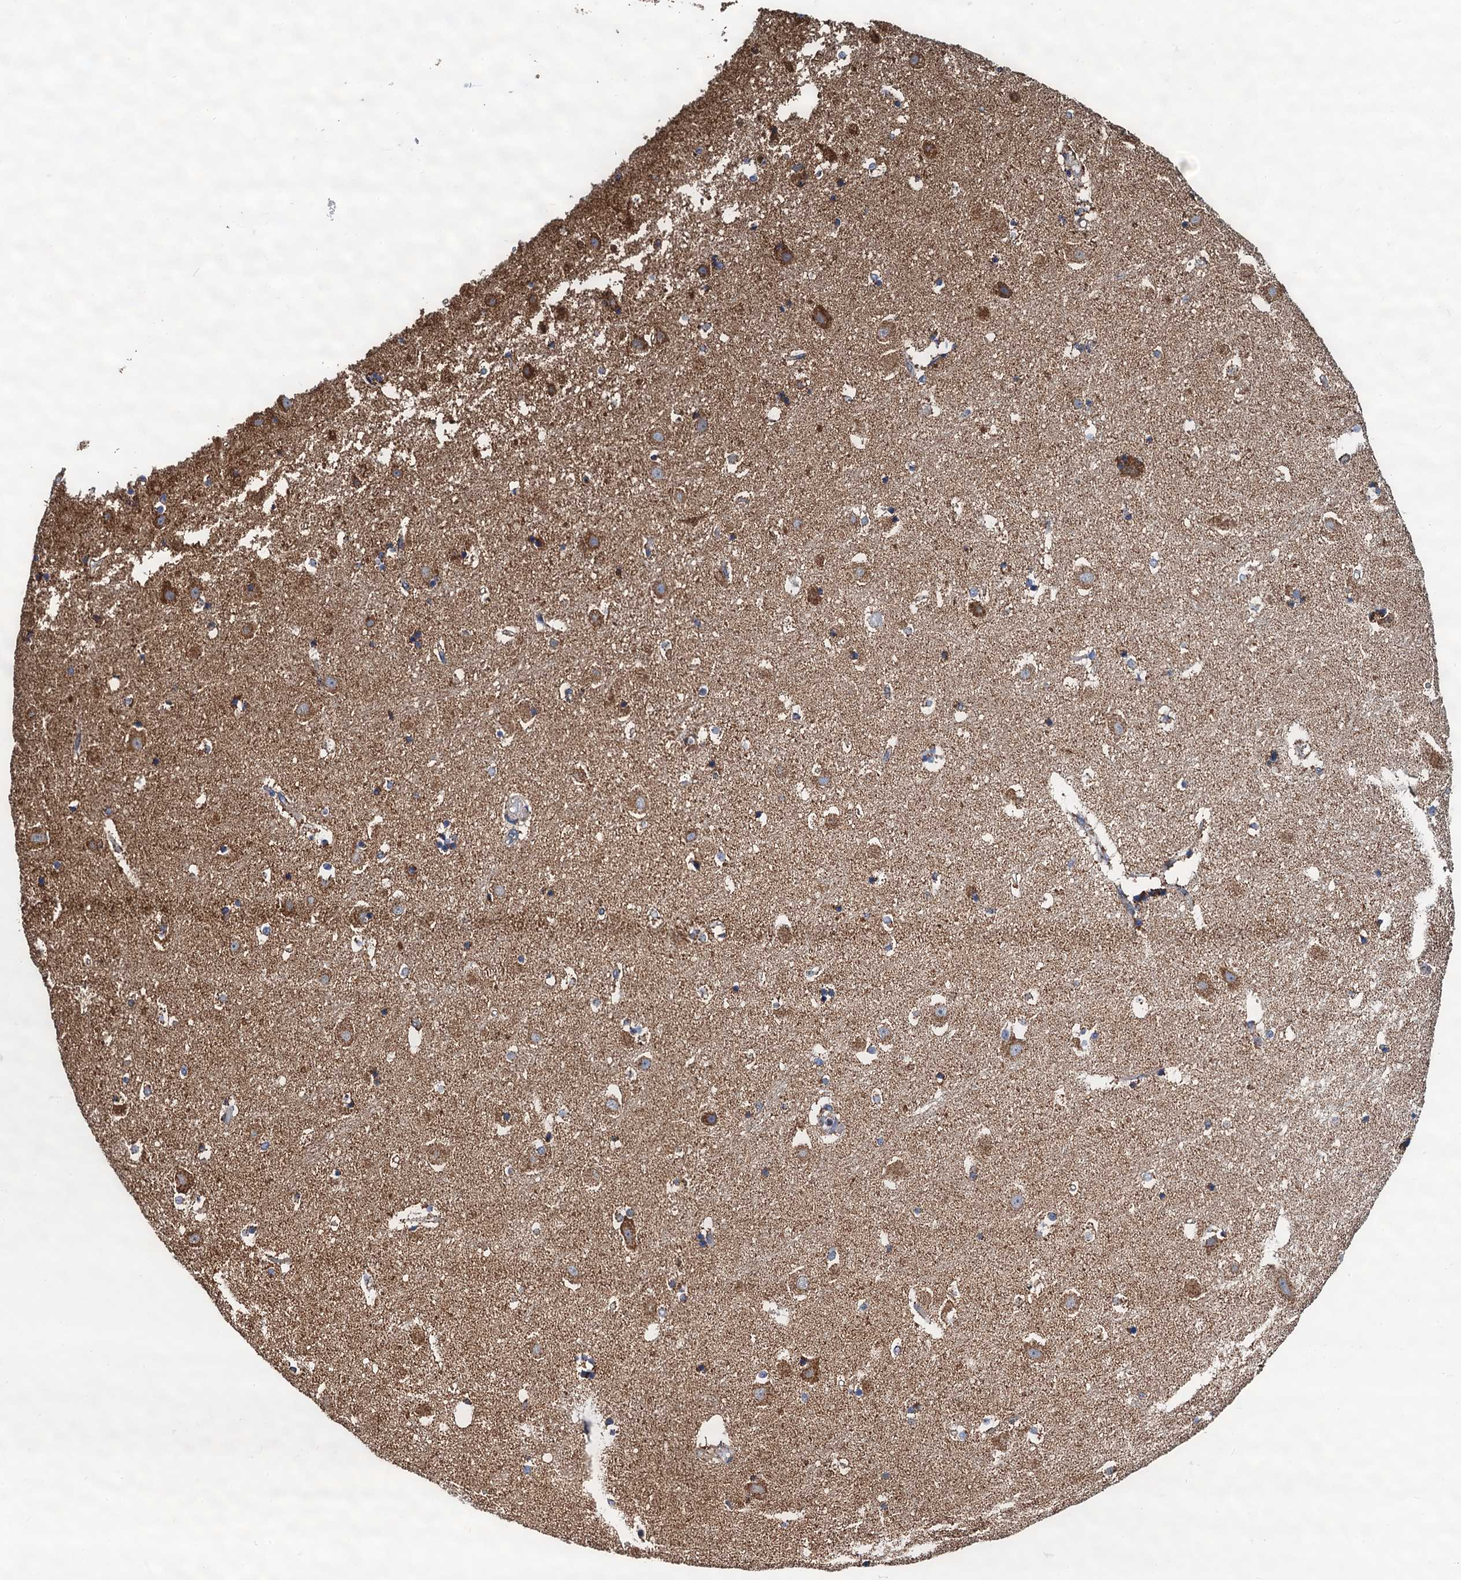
{"staining": {"intensity": "moderate", "quantity": ">75%", "location": "cytoplasmic/membranous"}, "tissue": "hippocampus", "cell_type": "Glial cells", "image_type": "normal", "snomed": [{"axis": "morphology", "description": "Normal tissue, NOS"}, {"axis": "topography", "description": "Hippocampus"}], "caption": "The micrograph exhibits immunohistochemical staining of unremarkable hippocampus. There is moderate cytoplasmic/membranous expression is present in about >75% of glial cells. The protein is shown in brown color, while the nuclei are stained blue.", "gene": "AAGAB", "patient": {"sex": "female", "age": 52}}